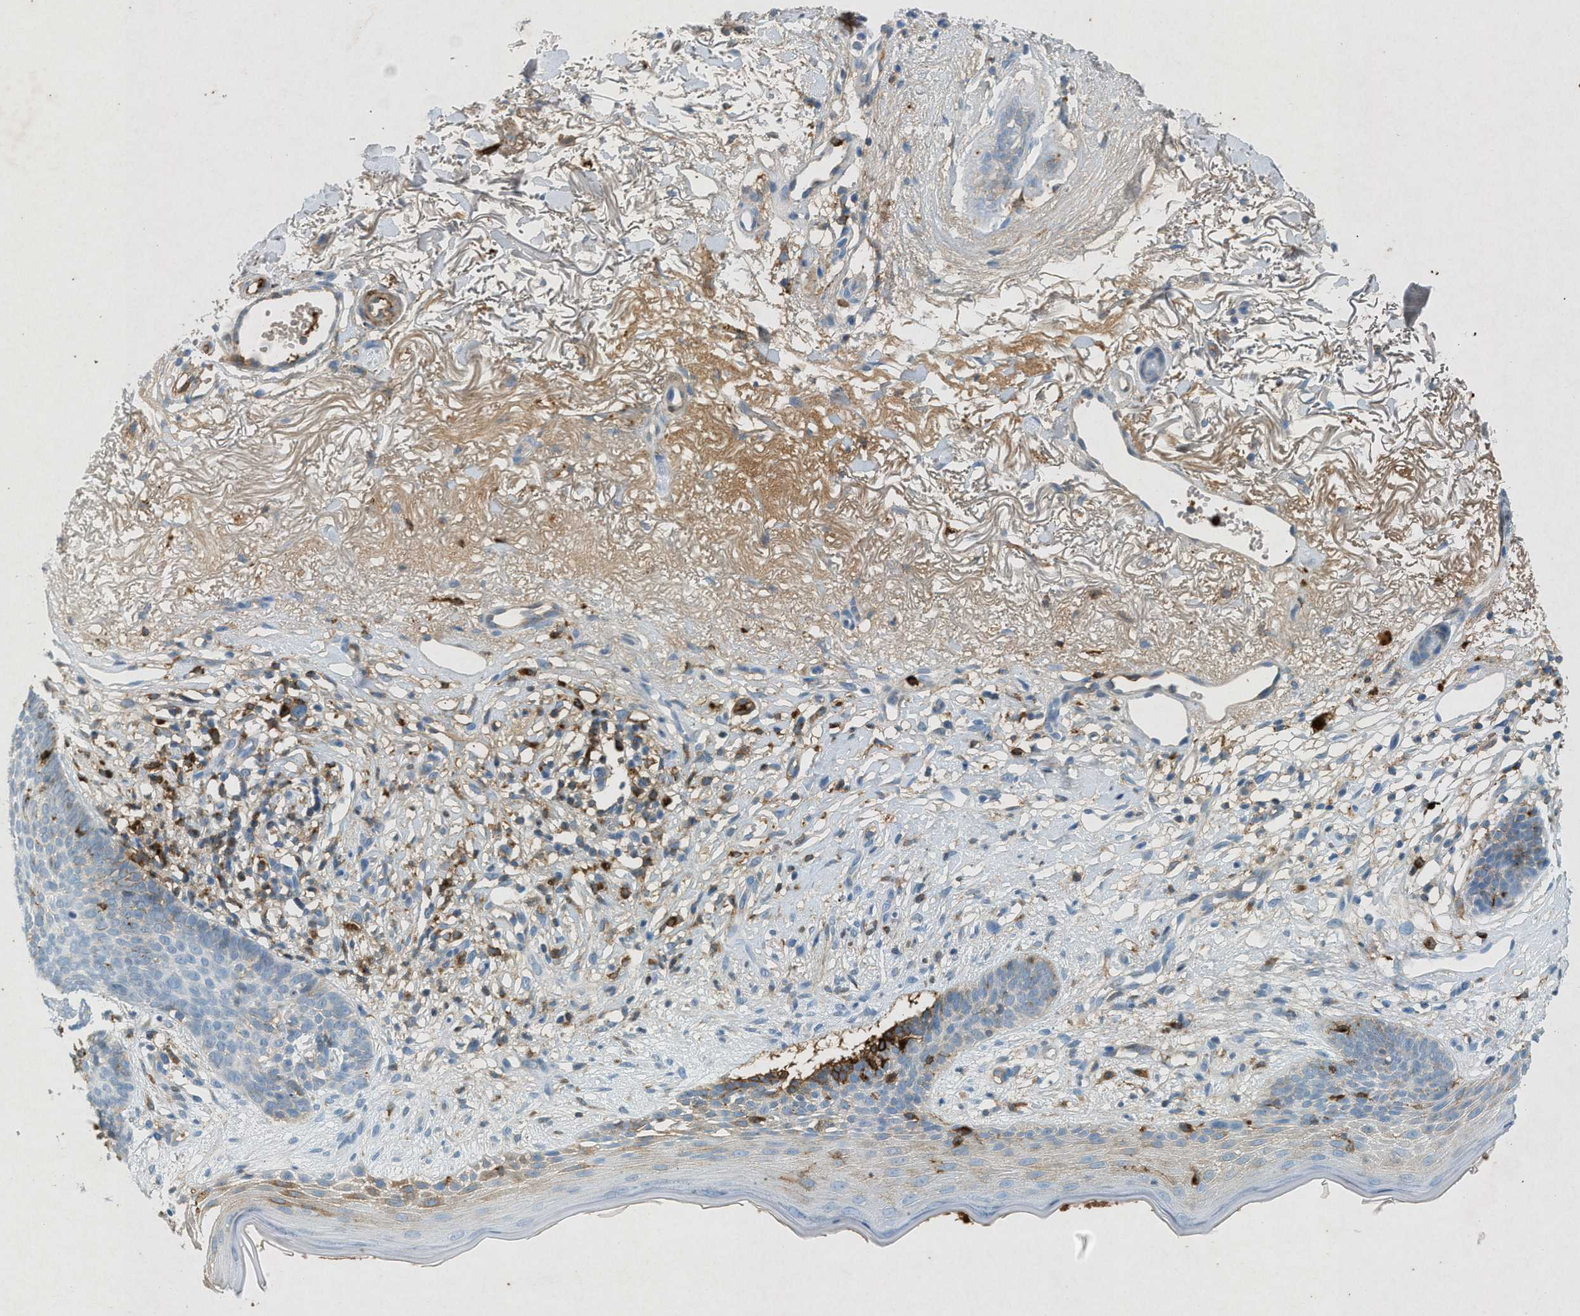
{"staining": {"intensity": "negative", "quantity": "none", "location": "none"}, "tissue": "skin cancer", "cell_type": "Tumor cells", "image_type": "cancer", "snomed": [{"axis": "morphology", "description": "Normal tissue, NOS"}, {"axis": "morphology", "description": "Basal cell carcinoma"}, {"axis": "topography", "description": "Skin"}], "caption": "Tumor cells are negative for protein expression in human skin cancer (basal cell carcinoma).", "gene": "F2", "patient": {"sex": "female", "age": 70}}